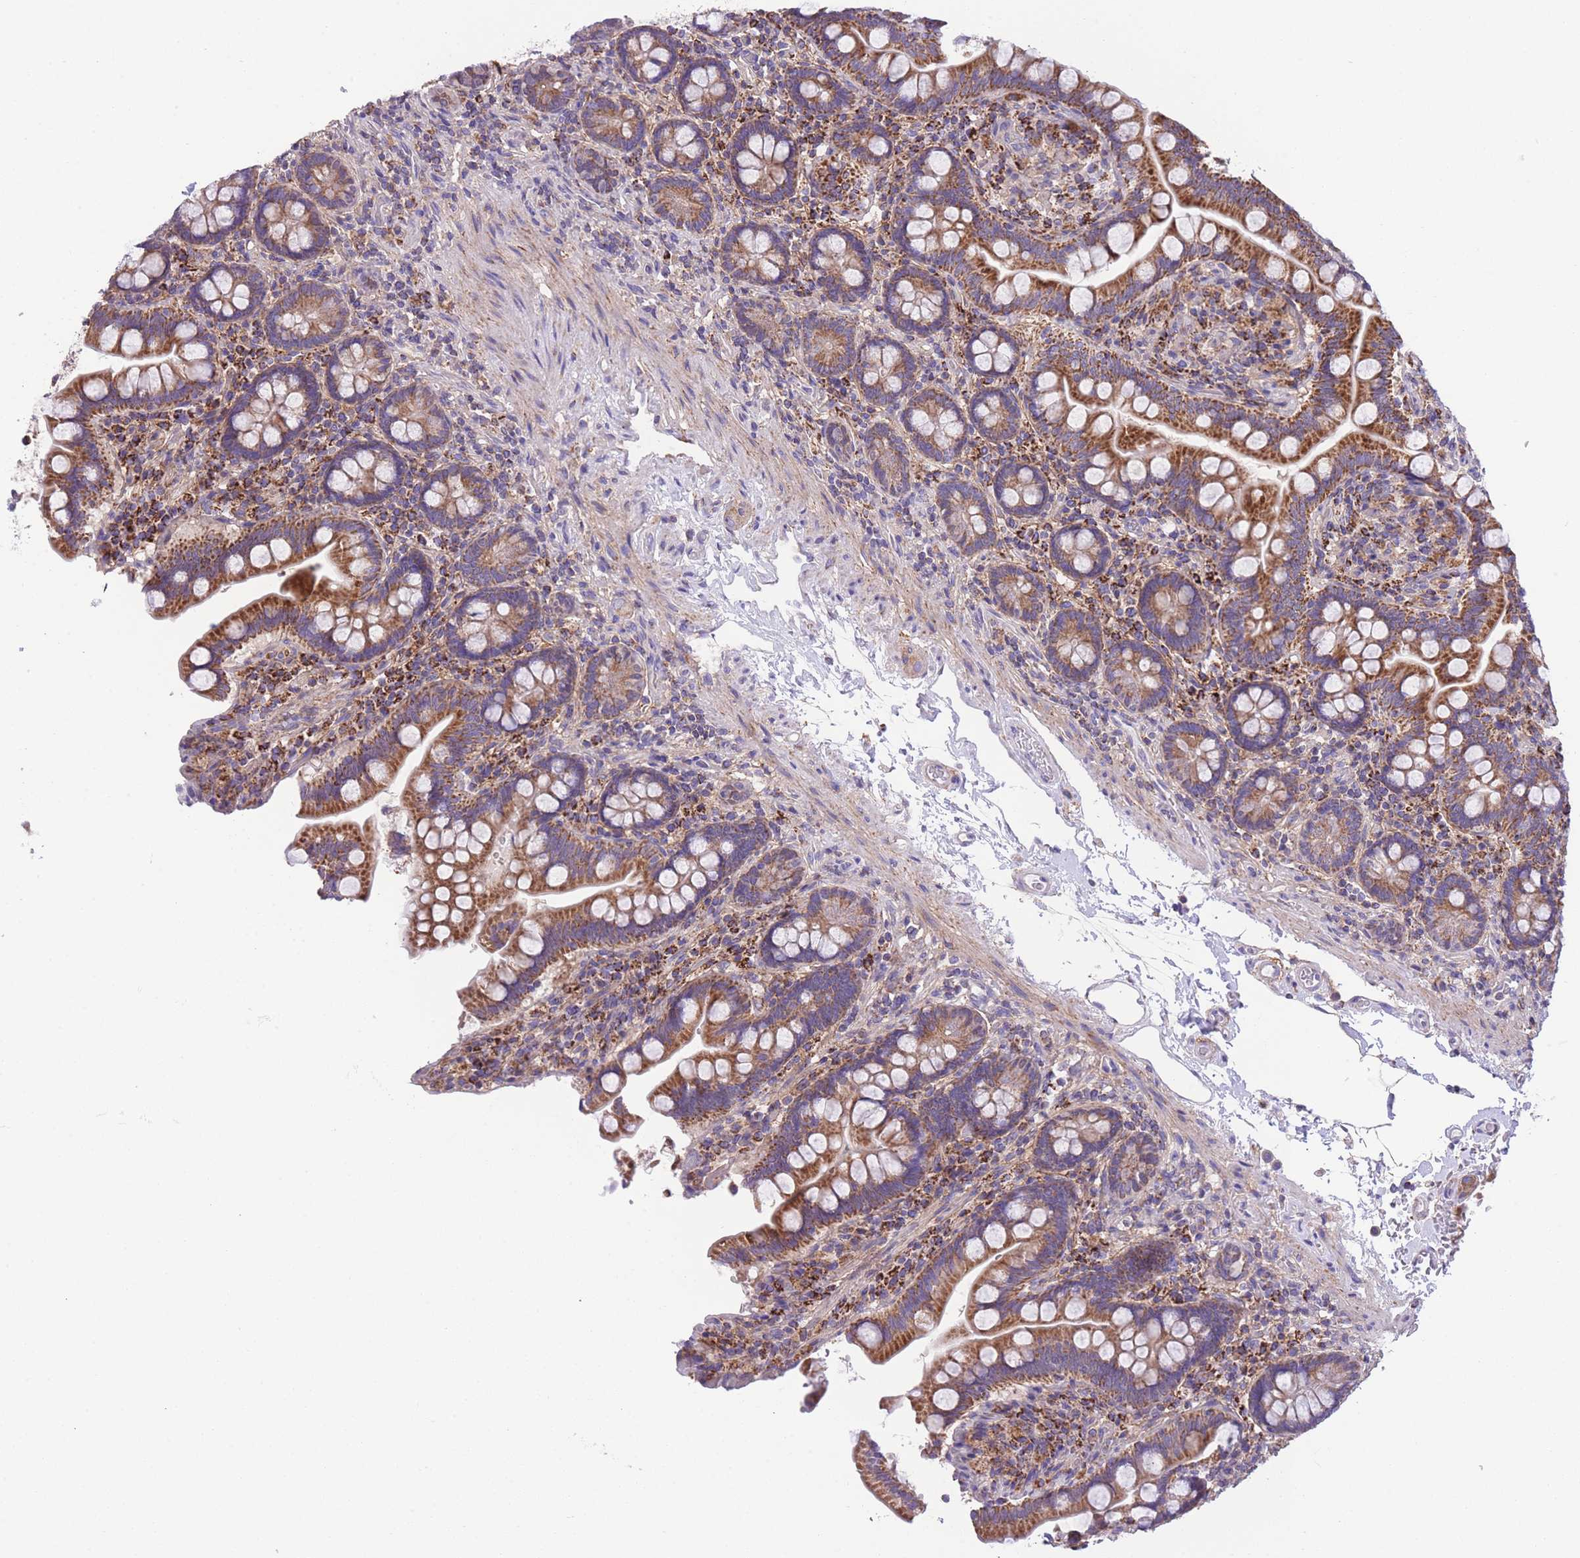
{"staining": {"intensity": "strong", "quantity": ">75%", "location": "cytoplasmic/membranous"}, "tissue": "small intestine", "cell_type": "Glandular cells", "image_type": "normal", "snomed": [{"axis": "morphology", "description": "Normal tissue, NOS"}, {"axis": "topography", "description": "Small intestine"}], "caption": "Small intestine stained for a protein (brown) displays strong cytoplasmic/membranous positive positivity in about >75% of glandular cells.", "gene": "ST3GAL3", "patient": {"sex": "female", "age": 64}}